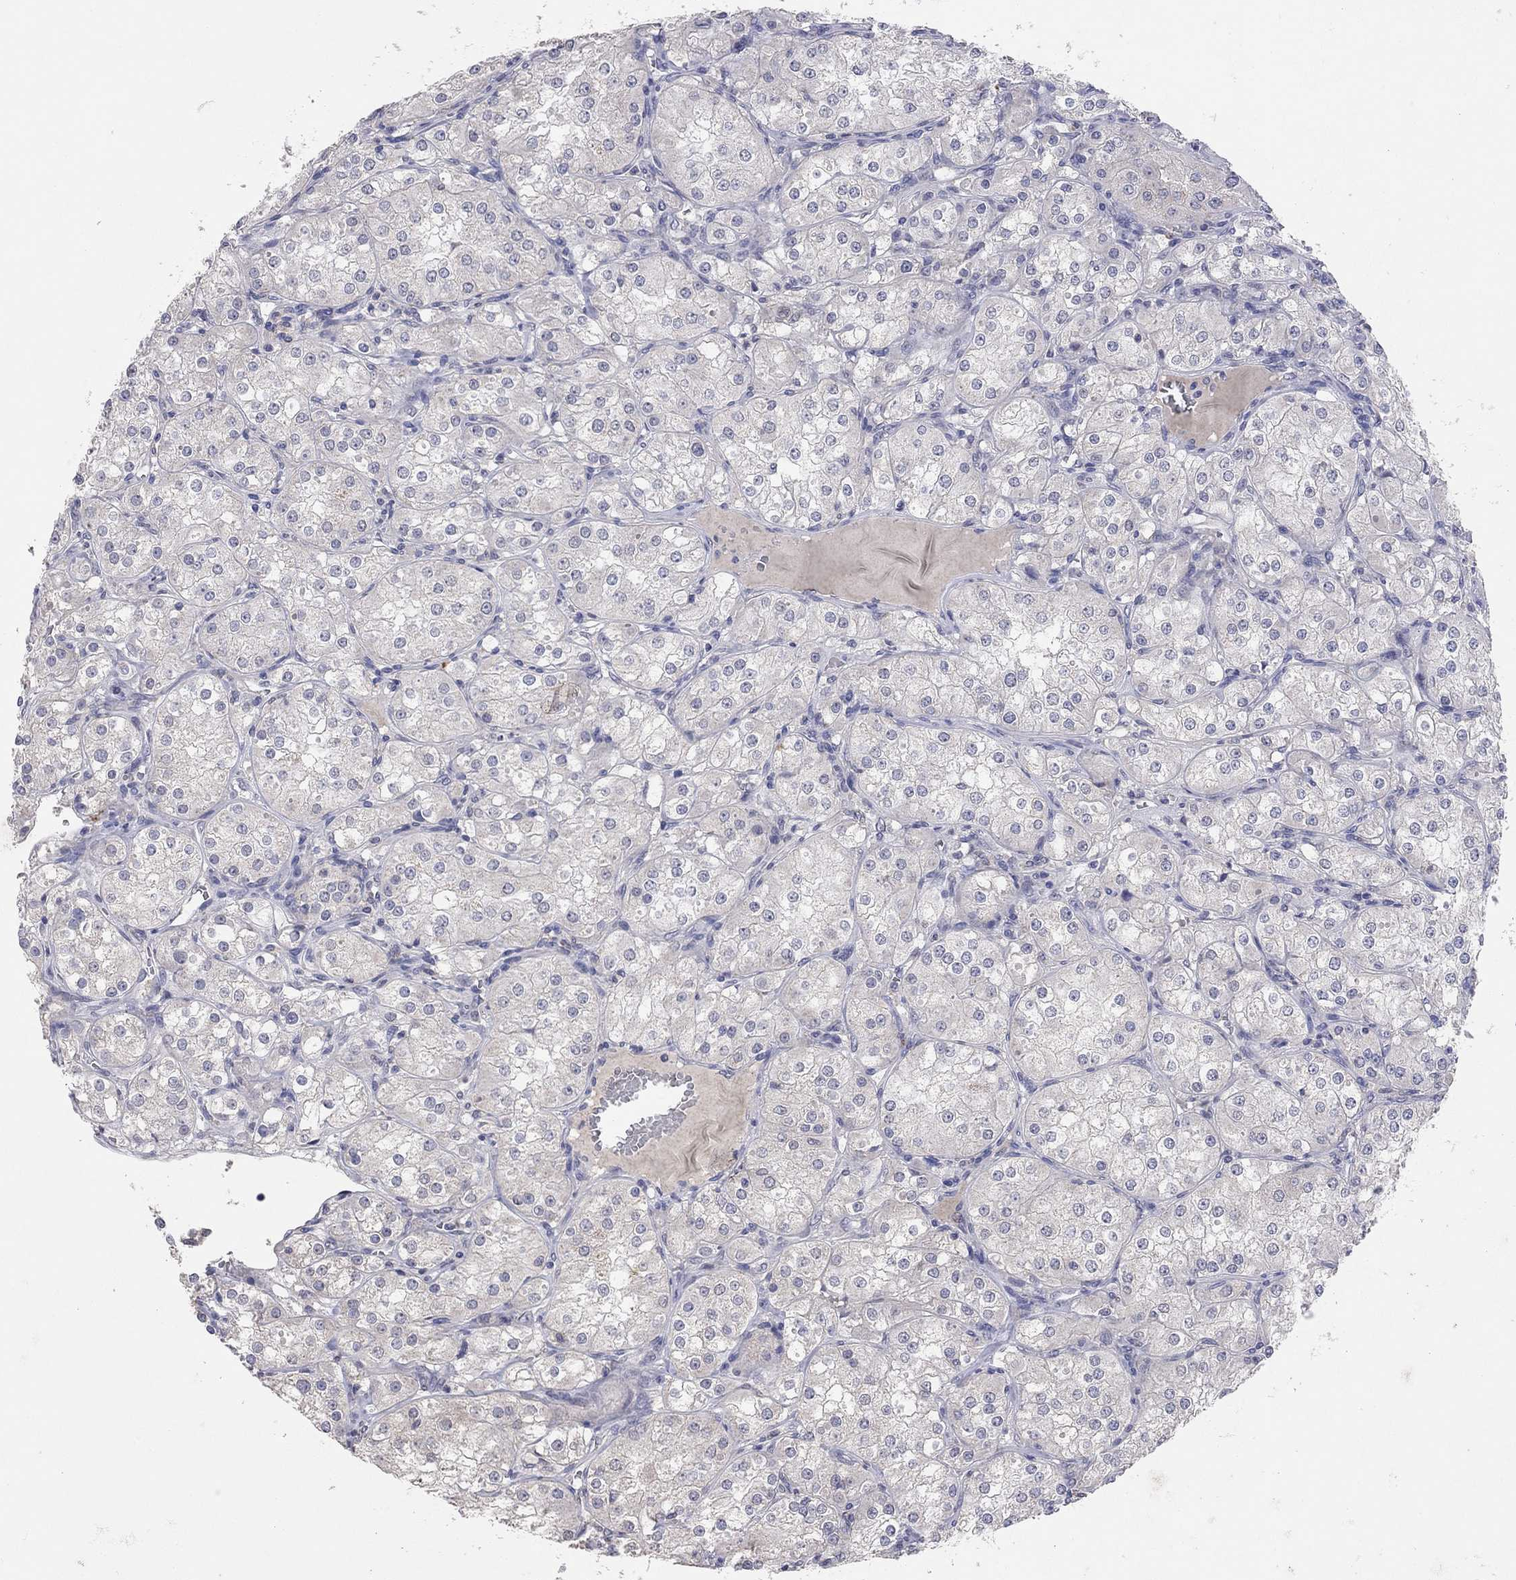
{"staining": {"intensity": "negative", "quantity": "none", "location": "none"}, "tissue": "renal cancer", "cell_type": "Tumor cells", "image_type": "cancer", "snomed": [{"axis": "morphology", "description": "Adenocarcinoma, NOS"}, {"axis": "topography", "description": "Kidney"}], "caption": "Immunohistochemistry micrograph of neoplastic tissue: human renal cancer (adenocarcinoma) stained with DAB (3,3'-diaminobenzidine) shows no significant protein expression in tumor cells.", "gene": "MMP13", "patient": {"sex": "male", "age": 77}}